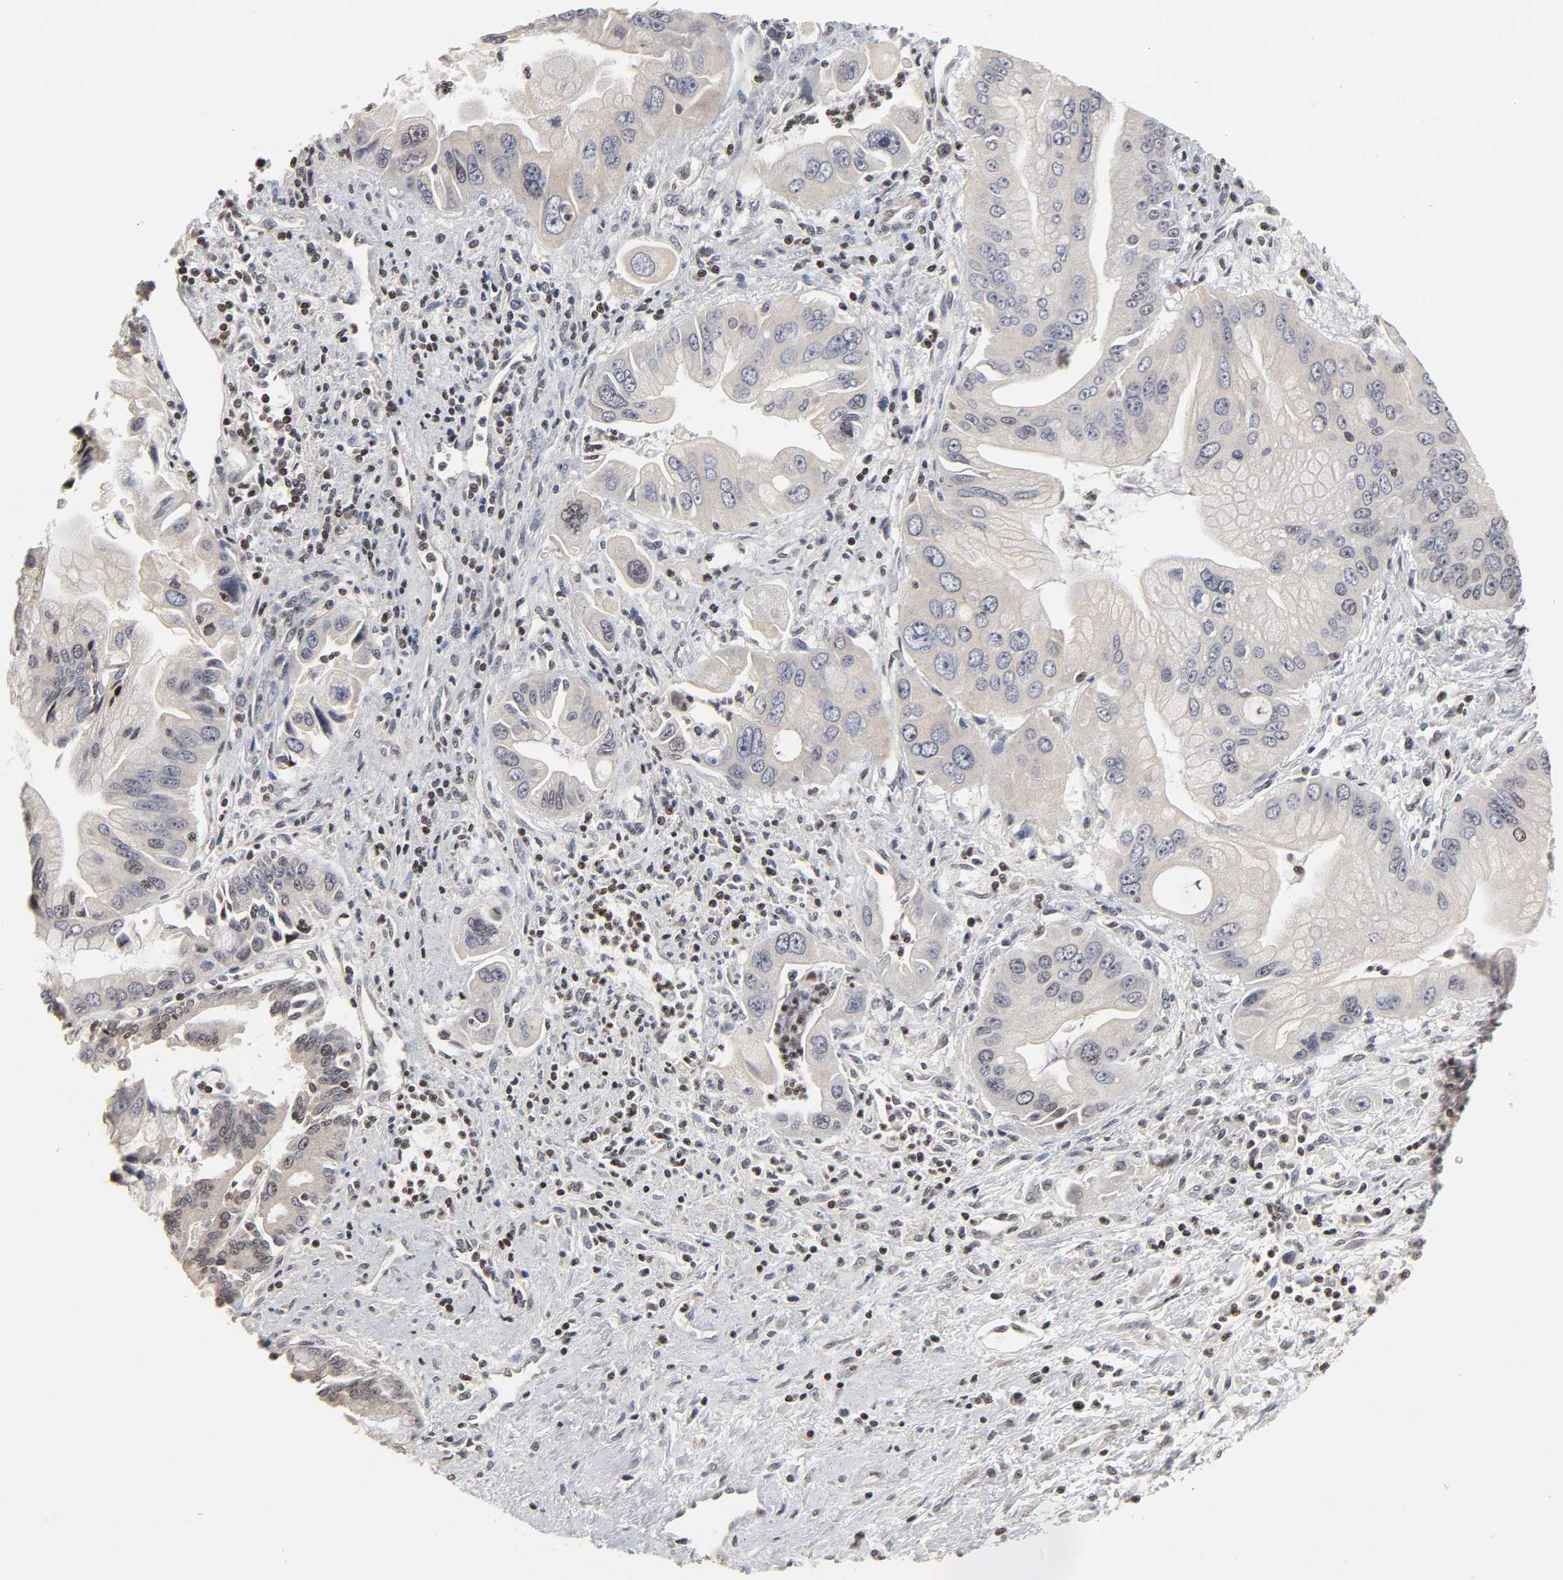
{"staining": {"intensity": "negative", "quantity": "none", "location": "none"}, "tissue": "pancreatic cancer", "cell_type": "Tumor cells", "image_type": "cancer", "snomed": [{"axis": "morphology", "description": "Adenocarcinoma, NOS"}, {"axis": "topography", "description": "Pancreas"}], "caption": "Pancreatic cancer was stained to show a protein in brown. There is no significant staining in tumor cells.", "gene": "ZNF473", "patient": {"sex": "male", "age": 59}}